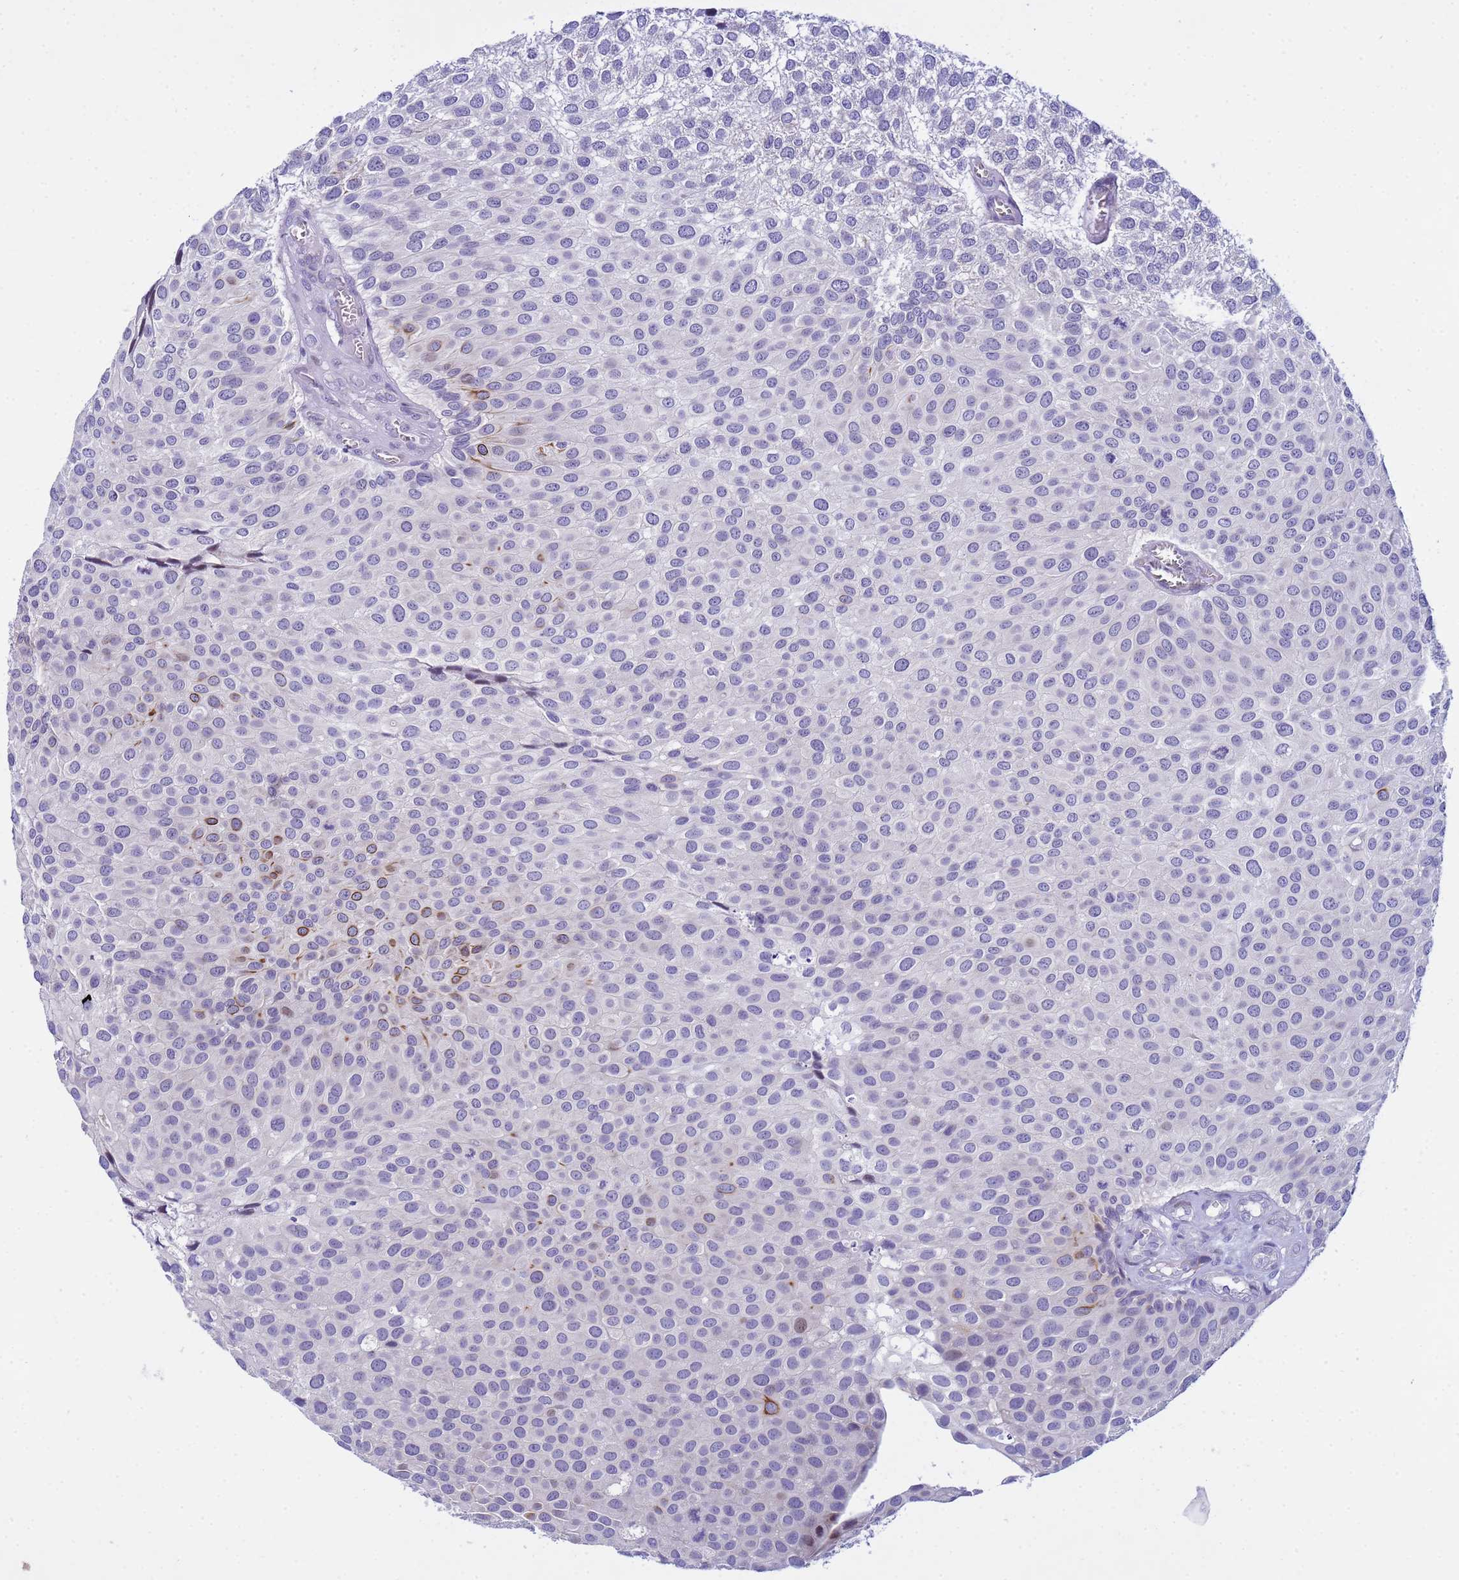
{"staining": {"intensity": "moderate", "quantity": "<25%", "location": "cytoplasmic/membranous"}, "tissue": "urothelial cancer", "cell_type": "Tumor cells", "image_type": "cancer", "snomed": [{"axis": "morphology", "description": "Urothelial carcinoma, Low grade"}, {"axis": "topography", "description": "Urinary bladder"}], "caption": "A histopathology image of human urothelial cancer stained for a protein reveals moderate cytoplasmic/membranous brown staining in tumor cells. The staining was performed using DAB, with brown indicating positive protein expression. Nuclei are stained blue with hematoxylin.", "gene": "IGSF11", "patient": {"sex": "male", "age": 88}}